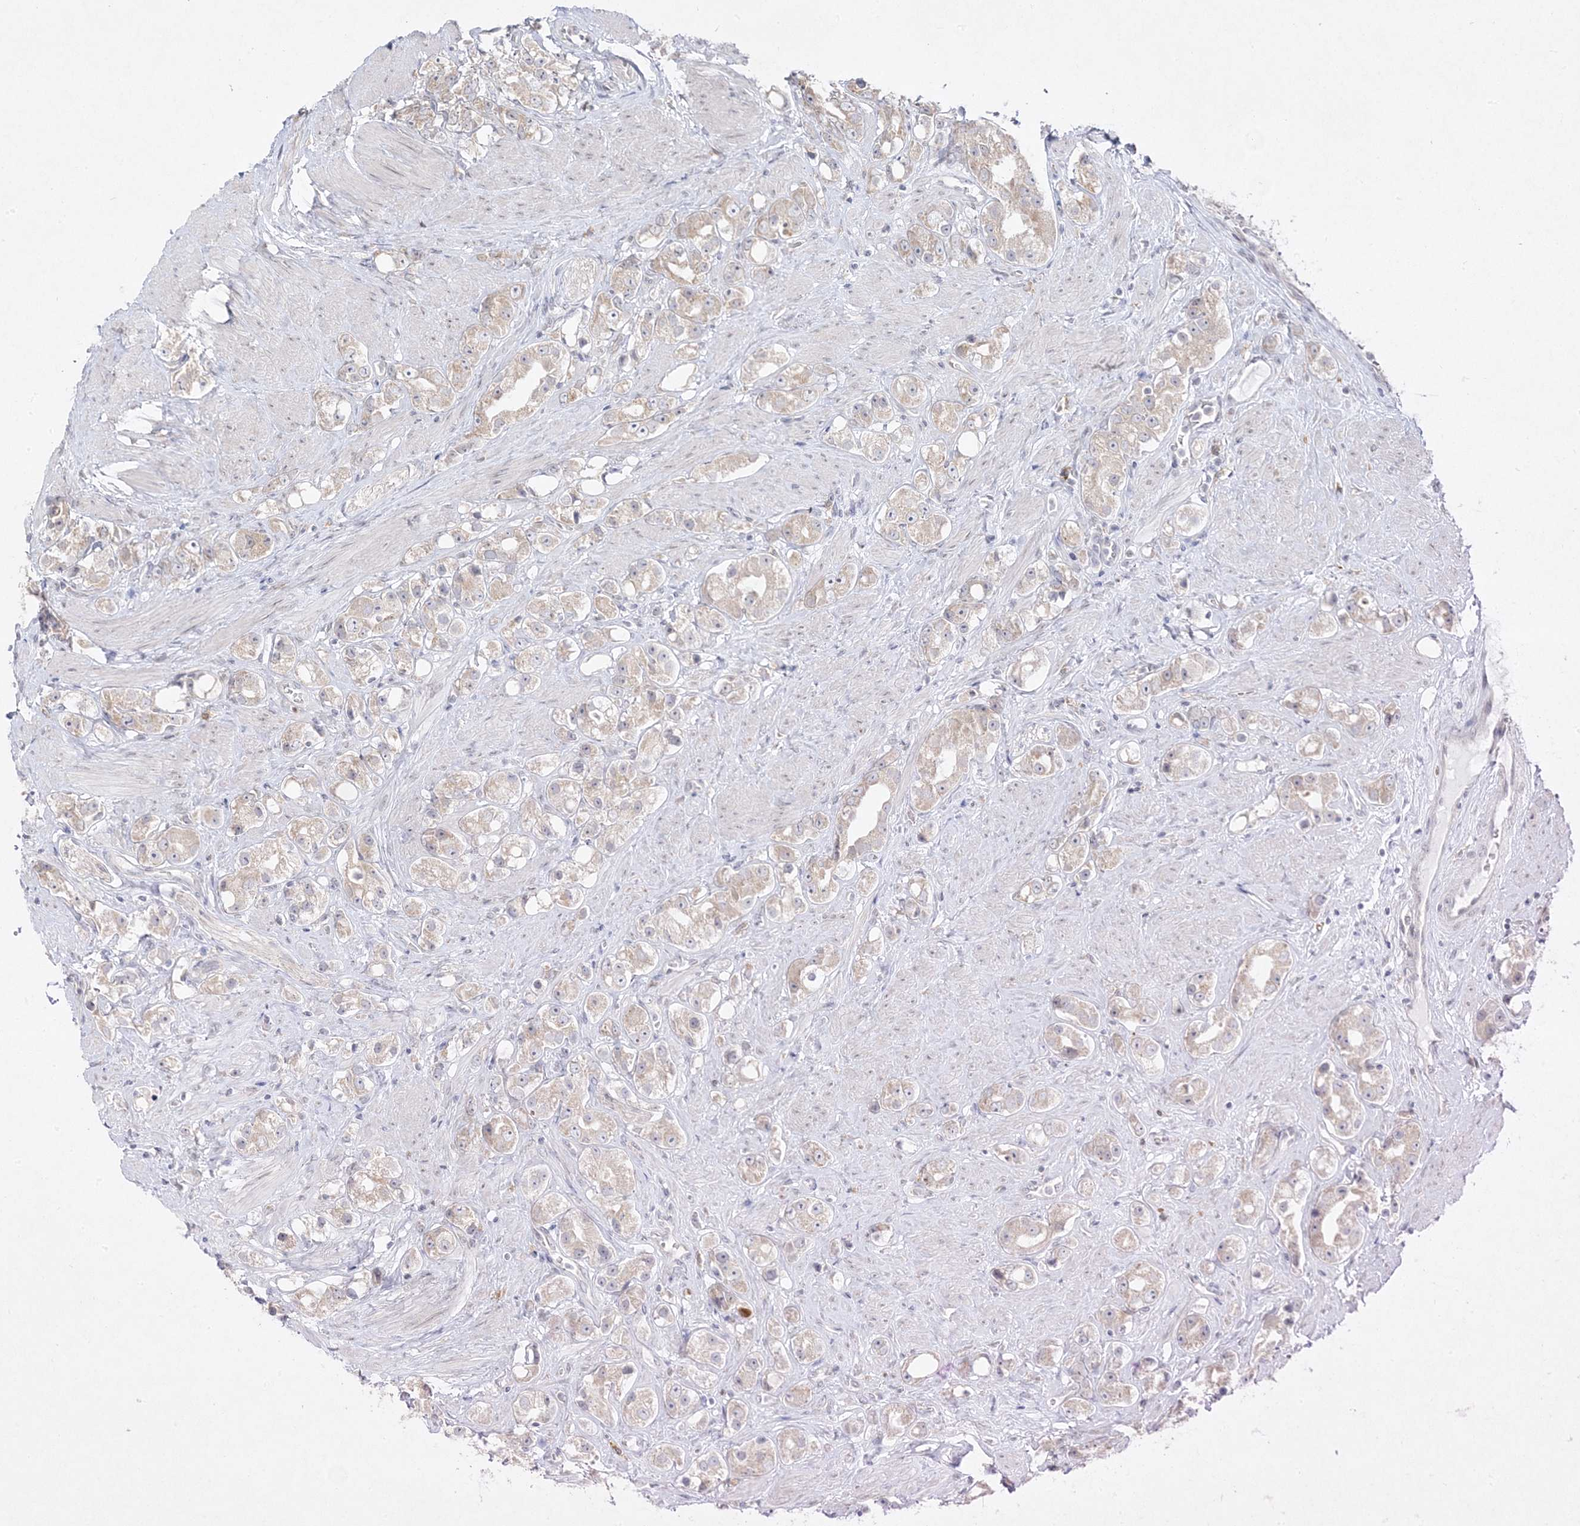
{"staining": {"intensity": "negative", "quantity": "none", "location": "none"}, "tissue": "prostate cancer", "cell_type": "Tumor cells", "image_type": "cancer", "snomed": [{"axis": "morphology", "description": "Adenocarcinoma, NOS"}, {"axis": "topography", "description": "Prostate"}], "caption": "Immunohistochemistry (IHC) histopathology image of neoplastic tissue: adenocarcinoma (prostate) stained with DAB exhibits no significant protein positivity in tumor cells.", "gene": "C2CD2", "patient": {"sex": "male", "age": 79}}